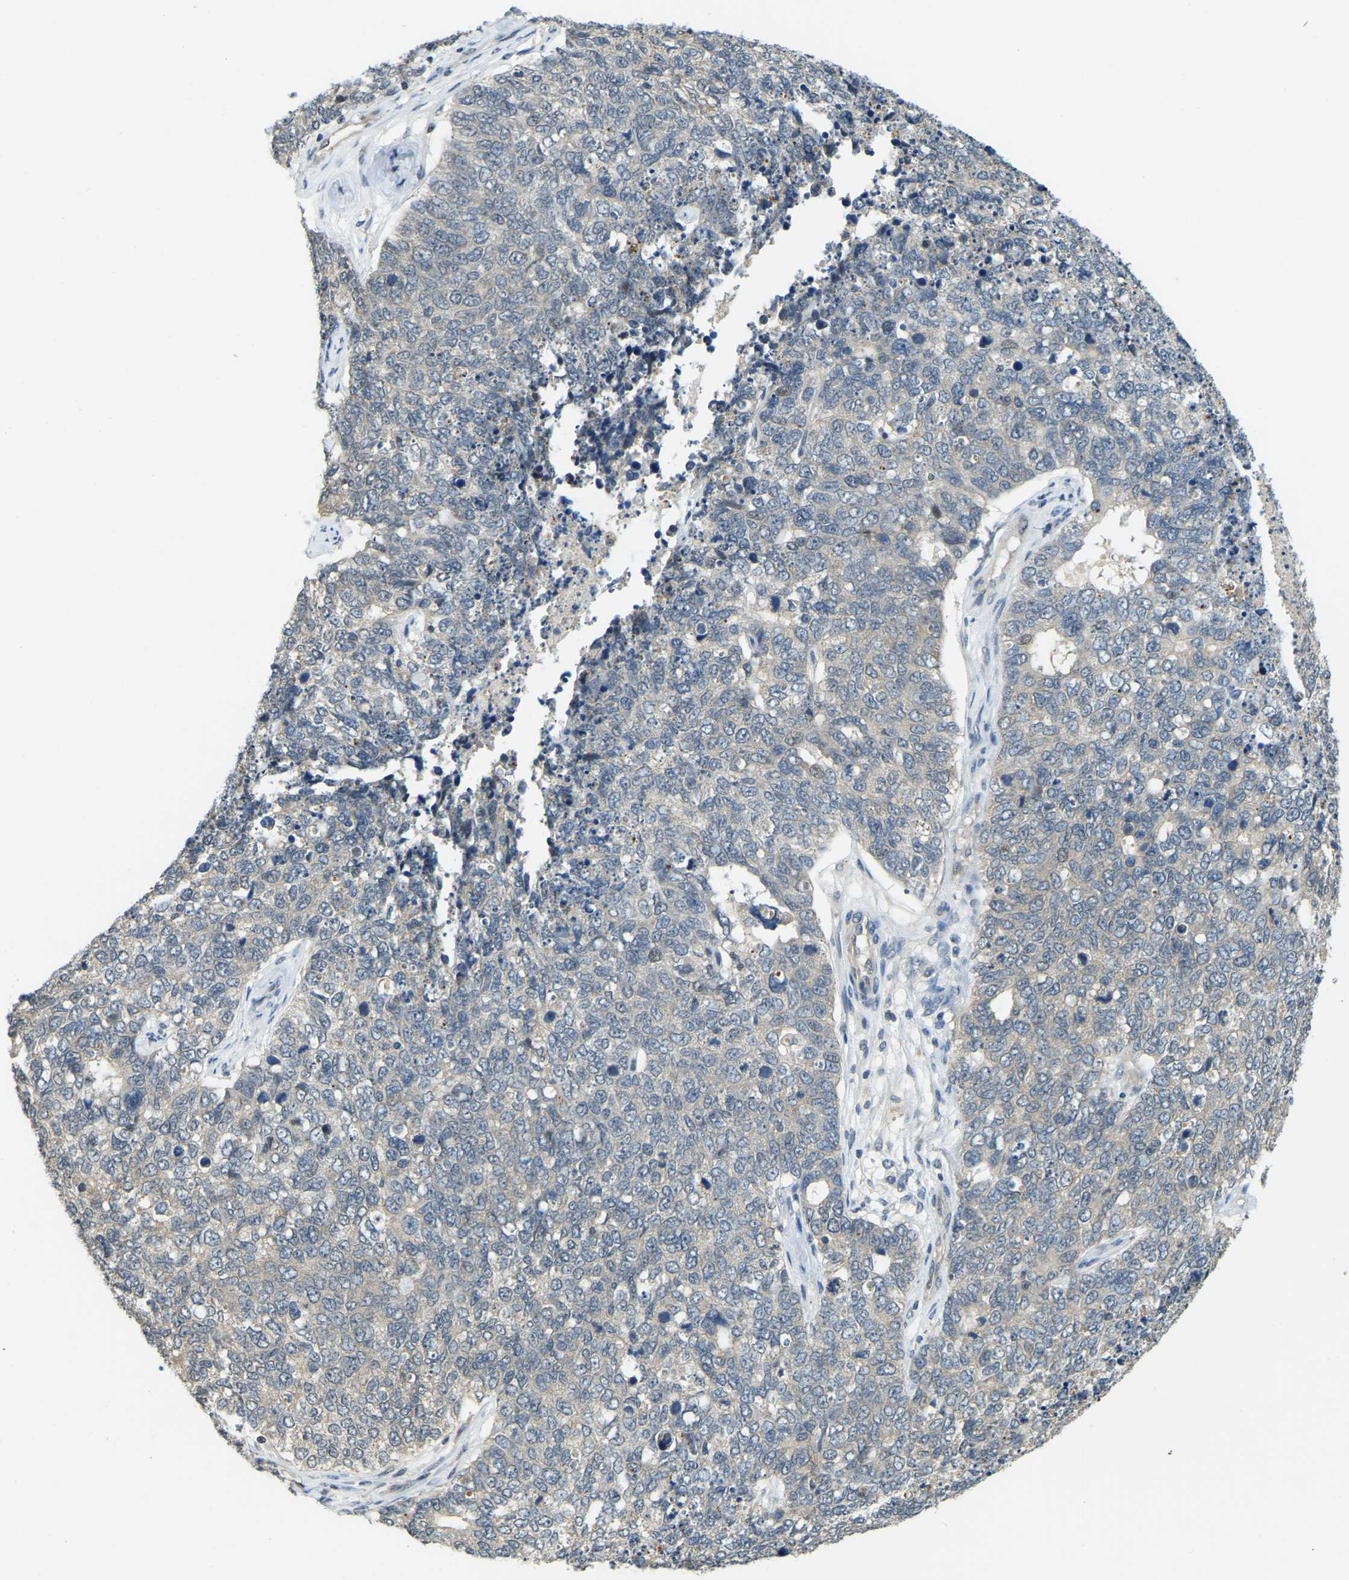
{"staining": {"intensity": "negative", "quantity": "none", "location": "none"}, "tissue": "cervical cancer", "cell_type": "Tumor cells", "image_type": "cancer", "snomed": [{"axis": "morphology", "description": "Squamous cell carcinoma, NOS"}, {"axis": "topography", "description": "Cervix"}], "caption": "Immunohistochemistry (IHC) of human cervical cancer demonstrates no positivity in tumor cells. (Immunohistochemistry (IHC), brightfield microscopy, high magnification).", "gene": "AHNAK", "patient": {"sex": "female", "age": 63}}